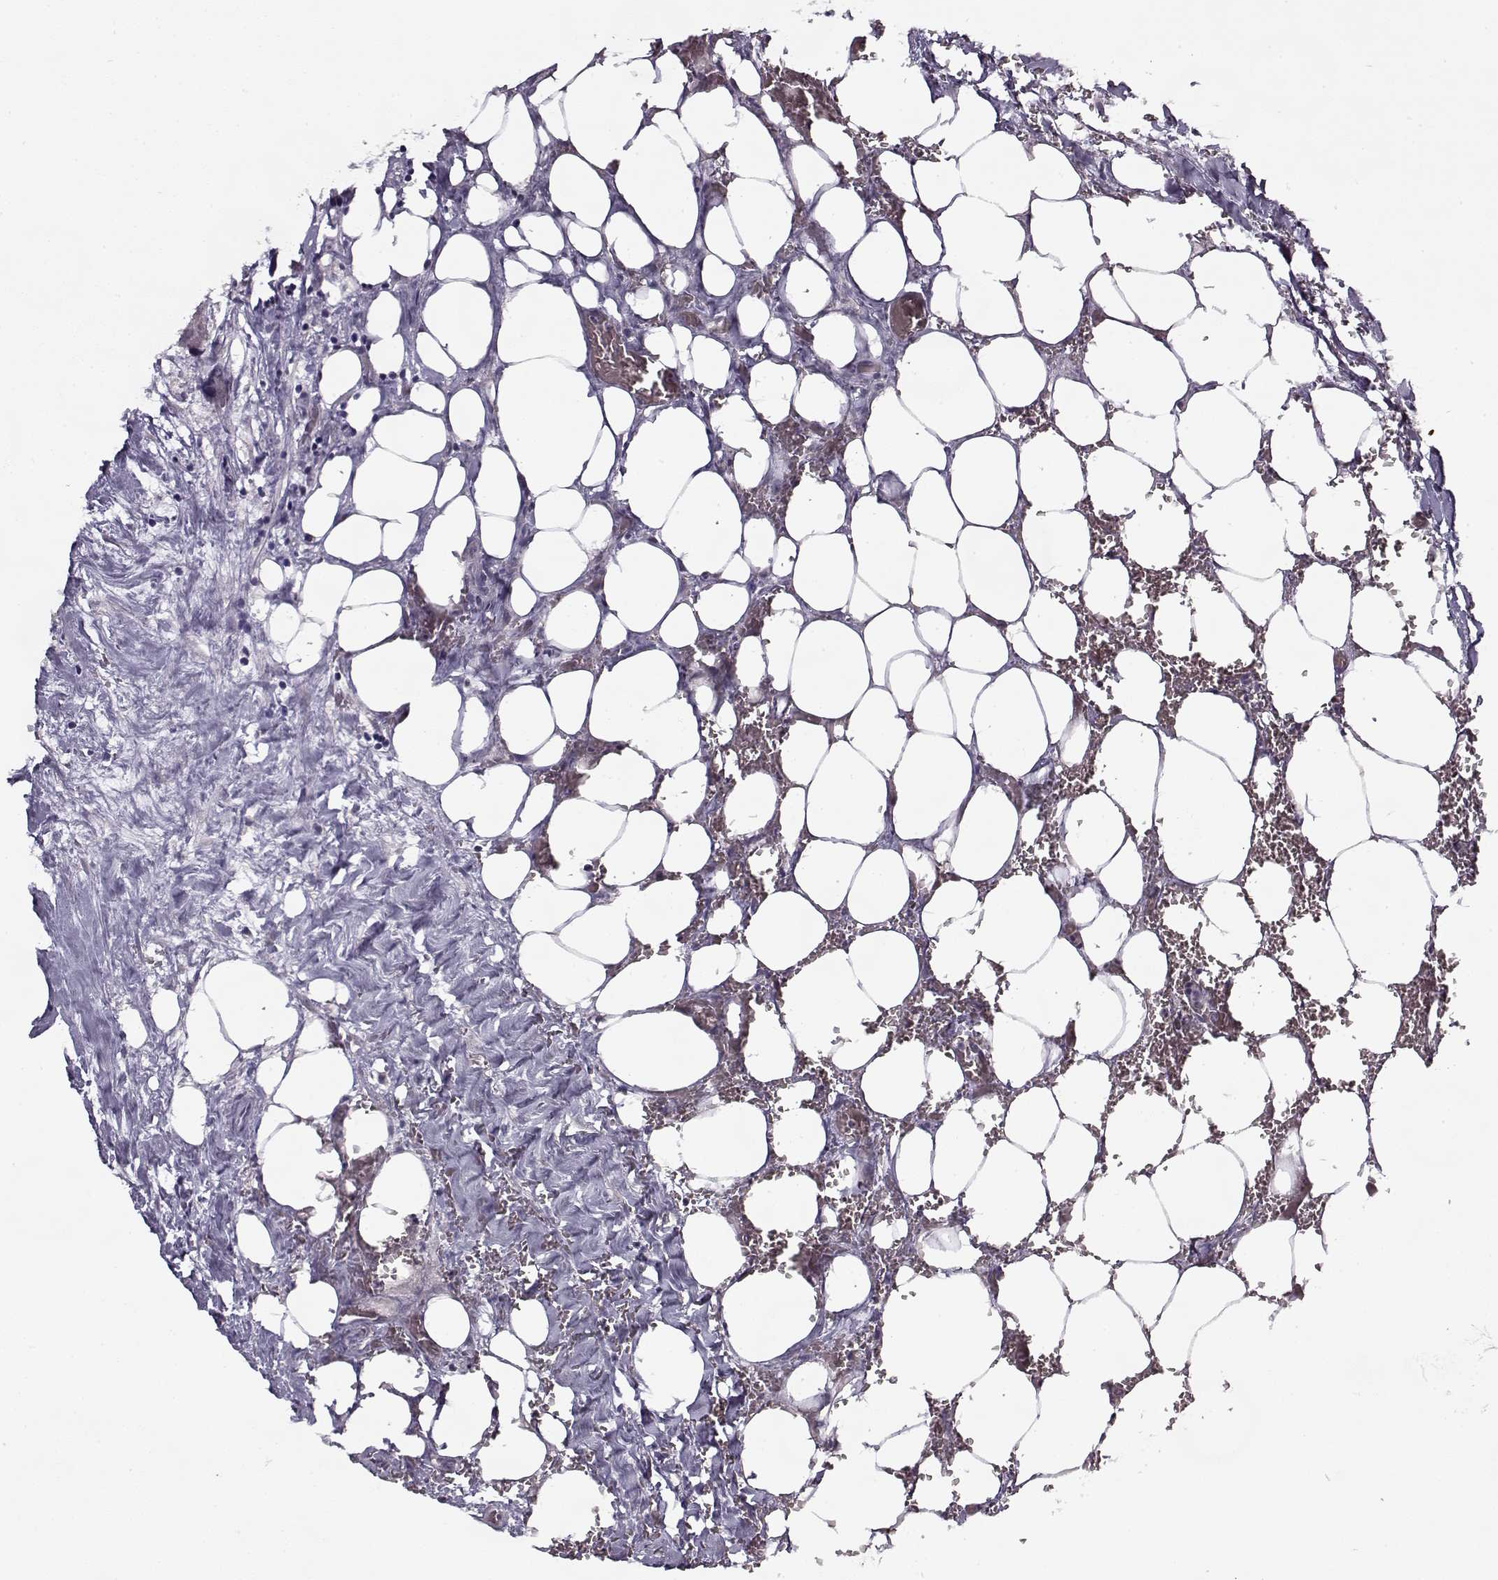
{"staining": {"intensity": "negative", "quantity": "none", "location": "none"}, "tissue": "urothelial cancer", "cell_type": "Tumor cells", "image_type": "cancer", "snomed": [{"axis": "morphology", "description": "Urothelial carcinoma, High grade"}, {"axis": "topography", "description": "Urinary bladder"}], "caption": "Urothelial cancer stained for a protein using IHC exhibits no expression tumor cells.", "gene": "KRT9", "patient": {"sex": "male", "age": 59}}